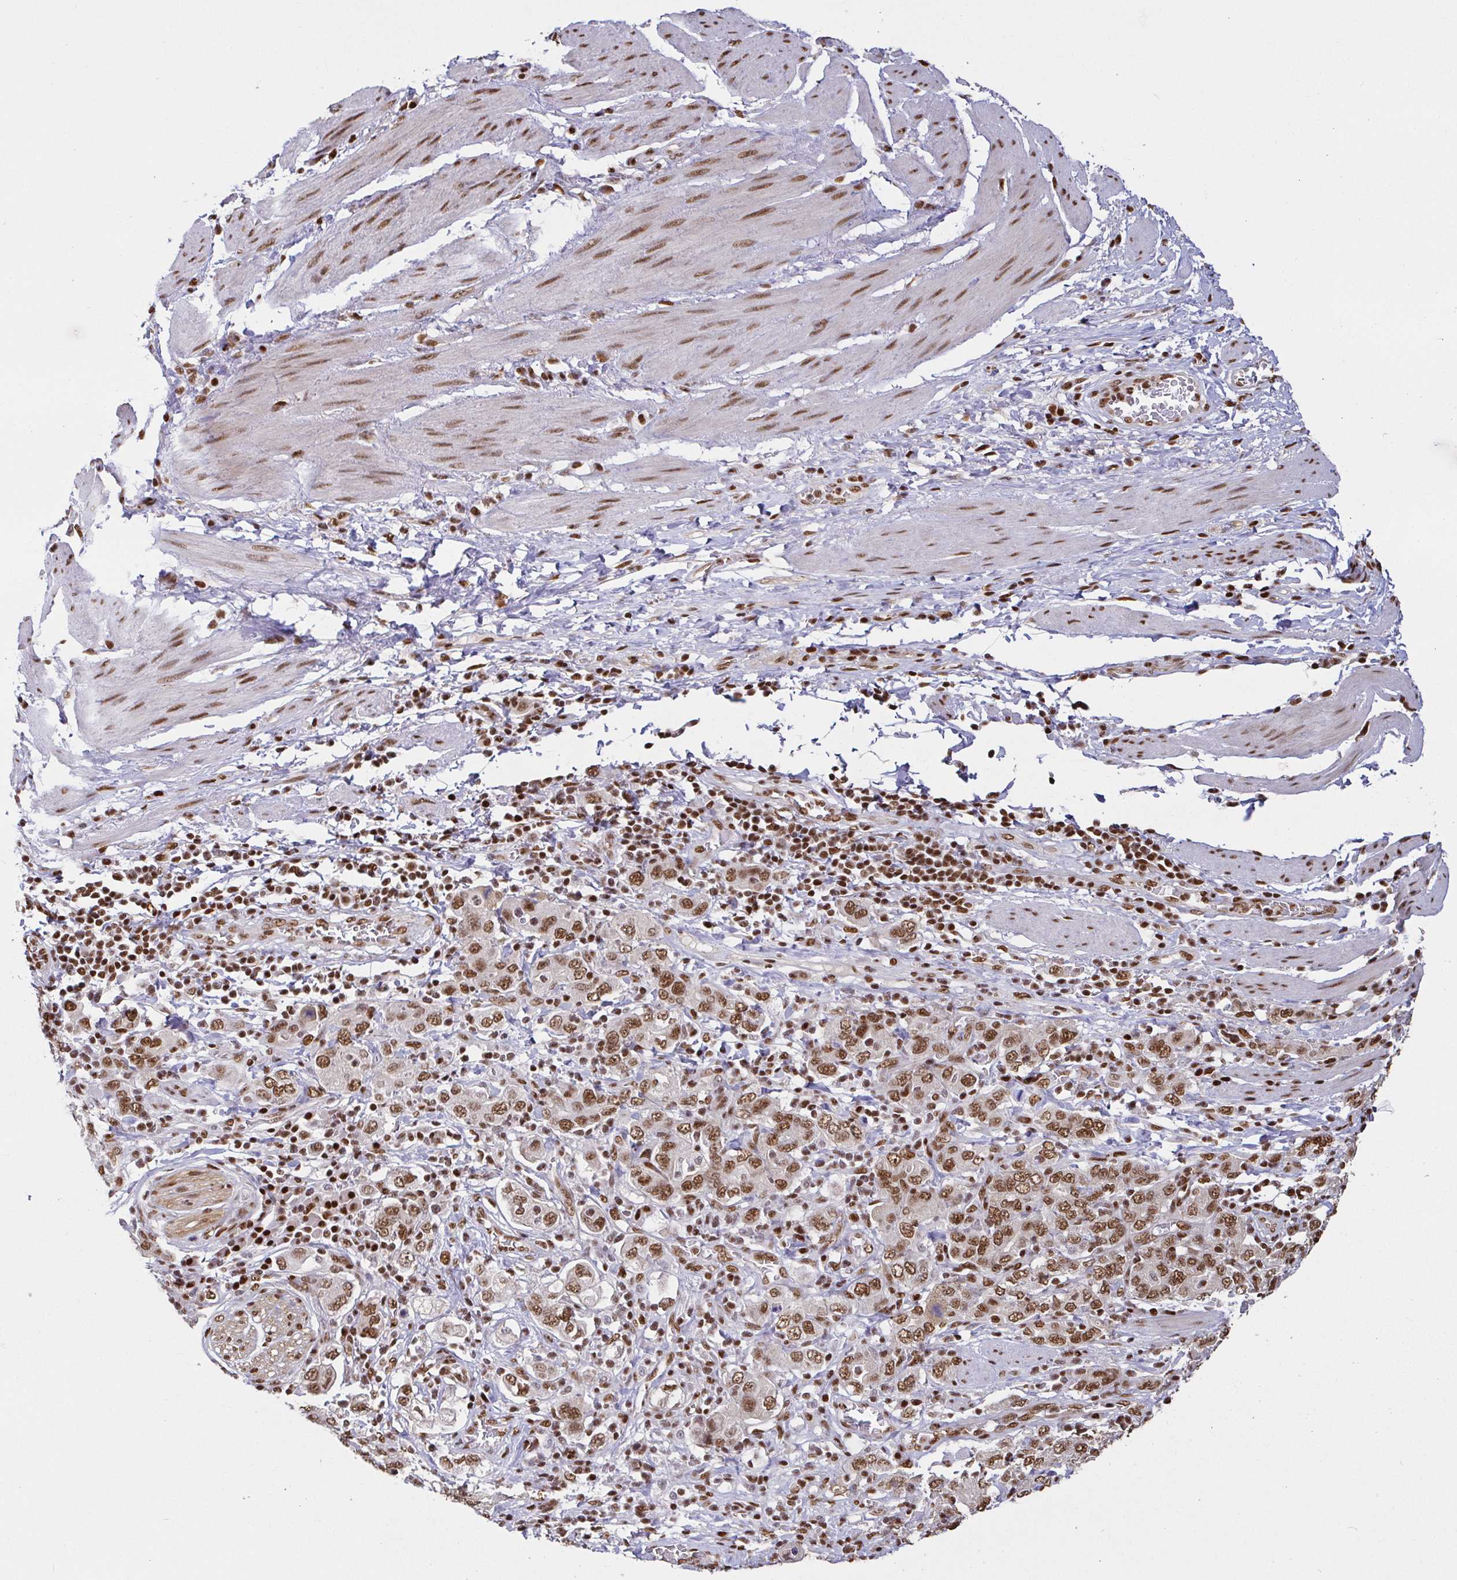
{"staining": {"intensity": "moderate", "quantity": ">75%", "location": "nuclear"}, "tissue": "stomach cancer", "cell_type": "Tumor cells", "image_type": "cancer", "snomed": [{"axis": "morphology", "description": "Adenocarcinoma, NOS"}, {"axis": "topography", "description": "Stomach, upper"}, {"axis": "topography", "description": "Stomach"}], "caption": "Stomach cancer tissue exhibits moderate nuclear positivity in approximately >75% of tumor cells", "gene": "SP3", "patient": {"sex": "male", "age": 62}}